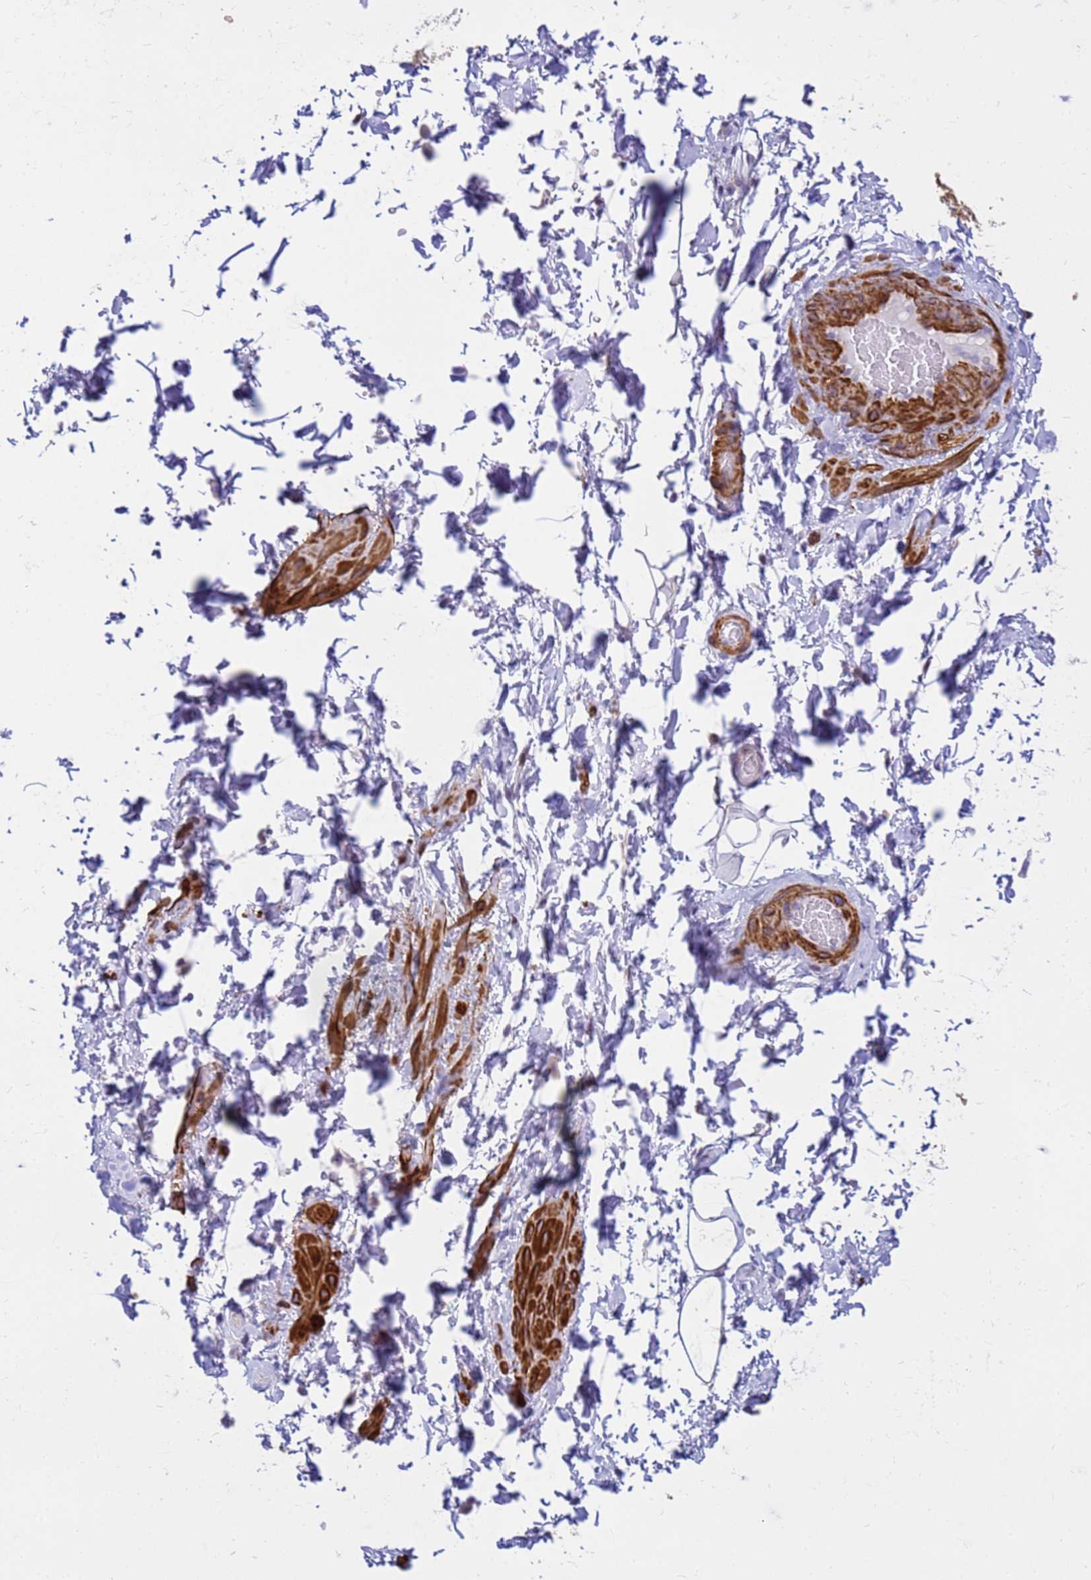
{"staining": {"intensity": "negative", "quantity": "none", "location": "none"}, "tissue": "adipose tissue", "cell_type": "Adipocytes", "image_type": "normal", "snomed": [{"axis": "morphology", "description": "Normal tissue, NOS"}, {"axis": "topography", "description": "Soft tissue"}, {"axis": "topography", "description": "Vascular tissue"}], "caption": "This is a histopathology image of immunohistochemistry staining of unremarkable adipose tissue, which shows no positivity in adipocytes. Brightfield microscopy of immunohistochemistry (IHC) stained with DAB (3,3'-diaminobenzidine) (brown) and hematoxylin (blue), captured at high magnification.", "gene": "P2RX7", "patient": {"sex": "male", "age": 41}}